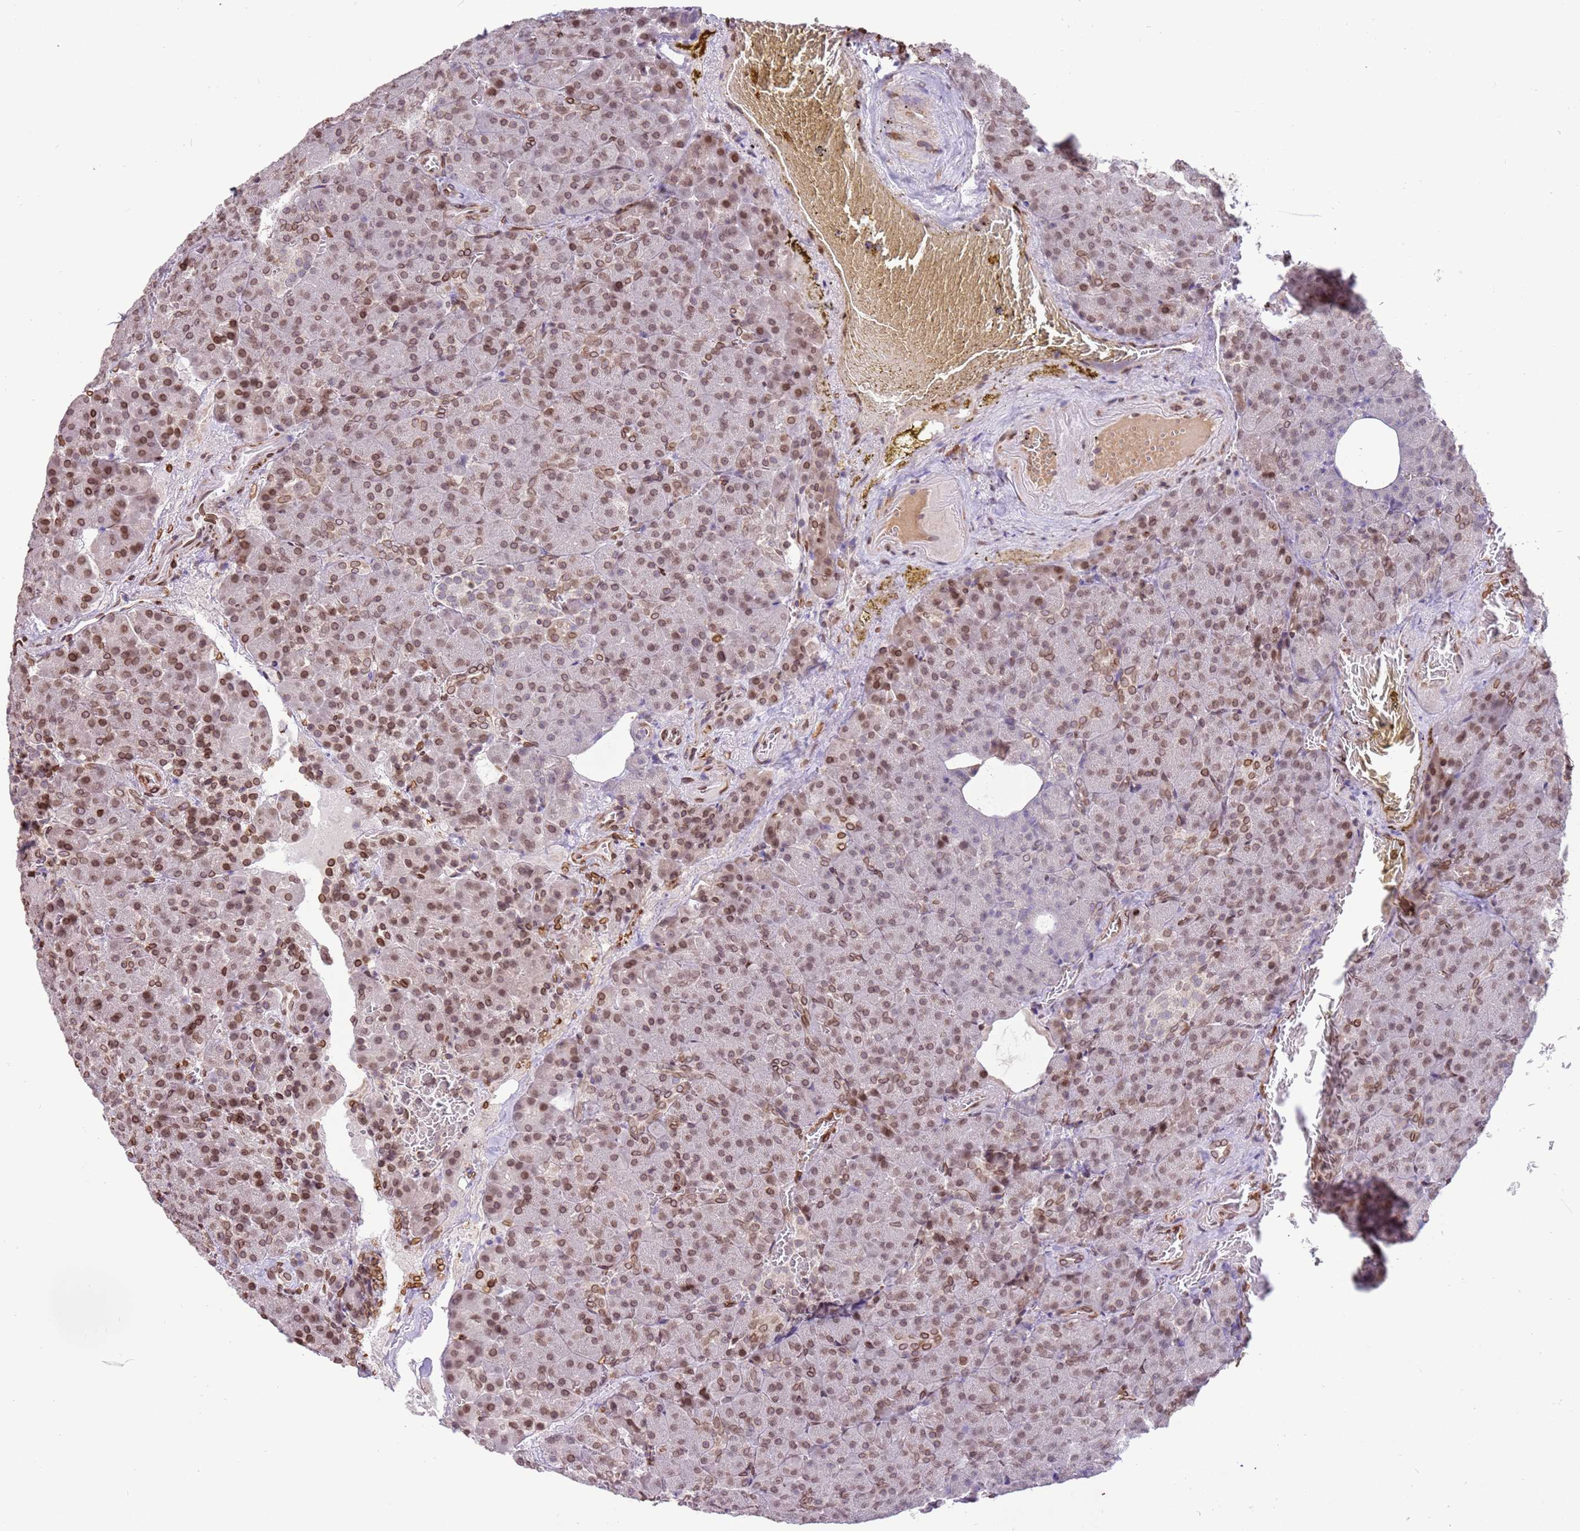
{"staining": {"intensity": "moderate", "quantity": ">75%", "location": "cytoplasmic/membranous,nuclear"}, "tissue": "pancreas", "cell_type": "Exocrine glandular cells", "image_type": "normal", "snomed": [{"axis": "morphology", "description": "Normal tissue, NOS"}, {"axis": "topography", "description": "Pancreas"}], "caption": "A brown stain highlights moderate cytoplasmic/membranous,nuclear staining of a protein in exocrine glandular cells of unremarkable pancreas. (DAB = brown stain, brightfield microscopy at high magnification).", "gene": "TMEM47", "patient": {"sex": "female", "age": 74}}